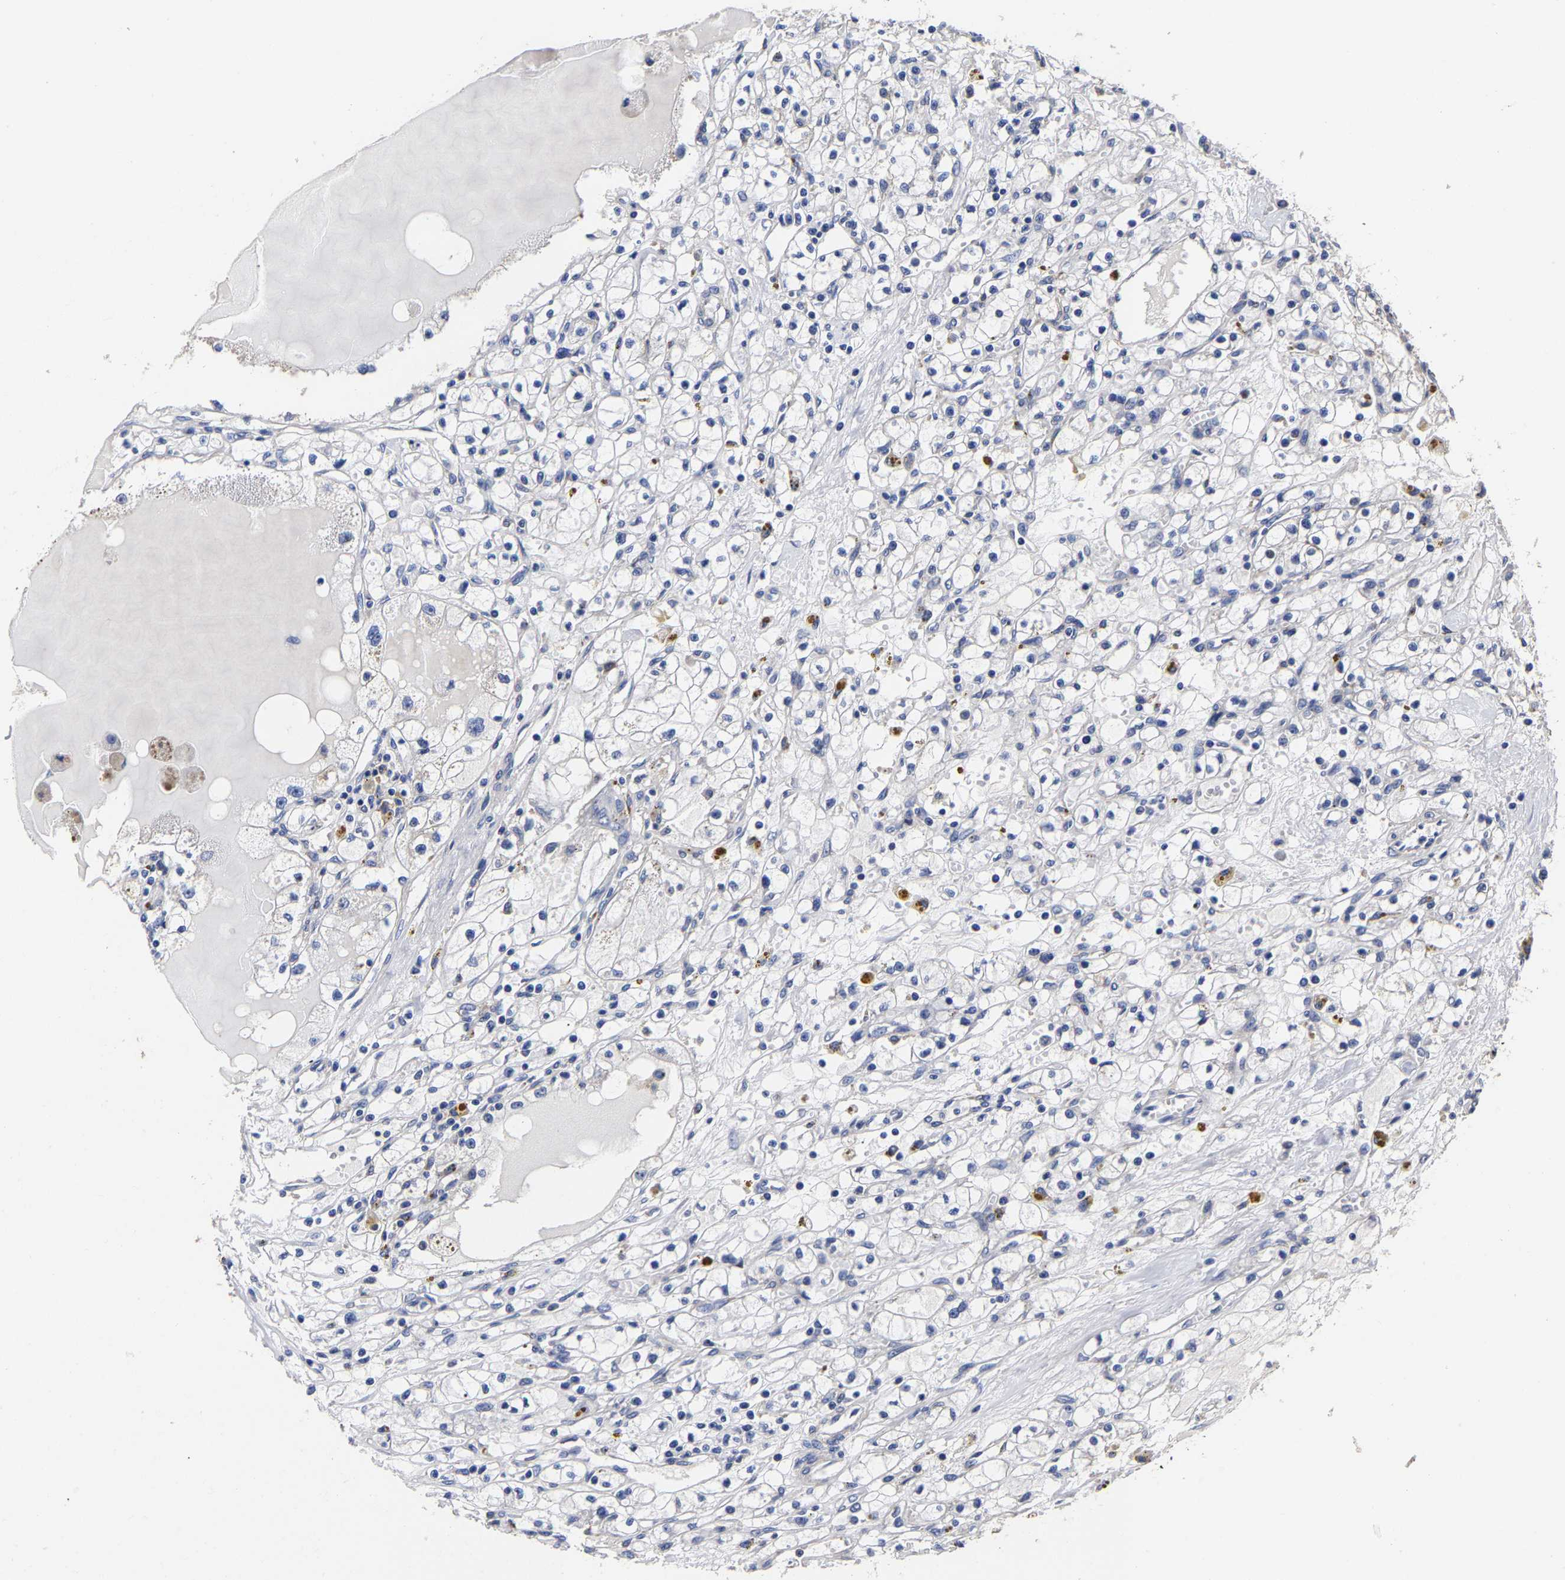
{"staining": {"intensity": "negative", "quantity": "none", "location": "none"}, "tissue": "renal cancer", "cell_type": "Tumor cells", "image_type": "cancer", "snomed": [{"axis": "morphology", "description": "Adenocarcinoma, NOS"}, {"axis": "topography", "description": "Kidney"}], "caption": "IHC image of renal cancer (adenocarcinoma) stained for a protein (brown), which reveals no positivity in tumor cells. (Immunohistochemistry, brightfield microscopy, high magnification).", "gene": "AASS", "patient": {"sex": "male", "age": 56}}